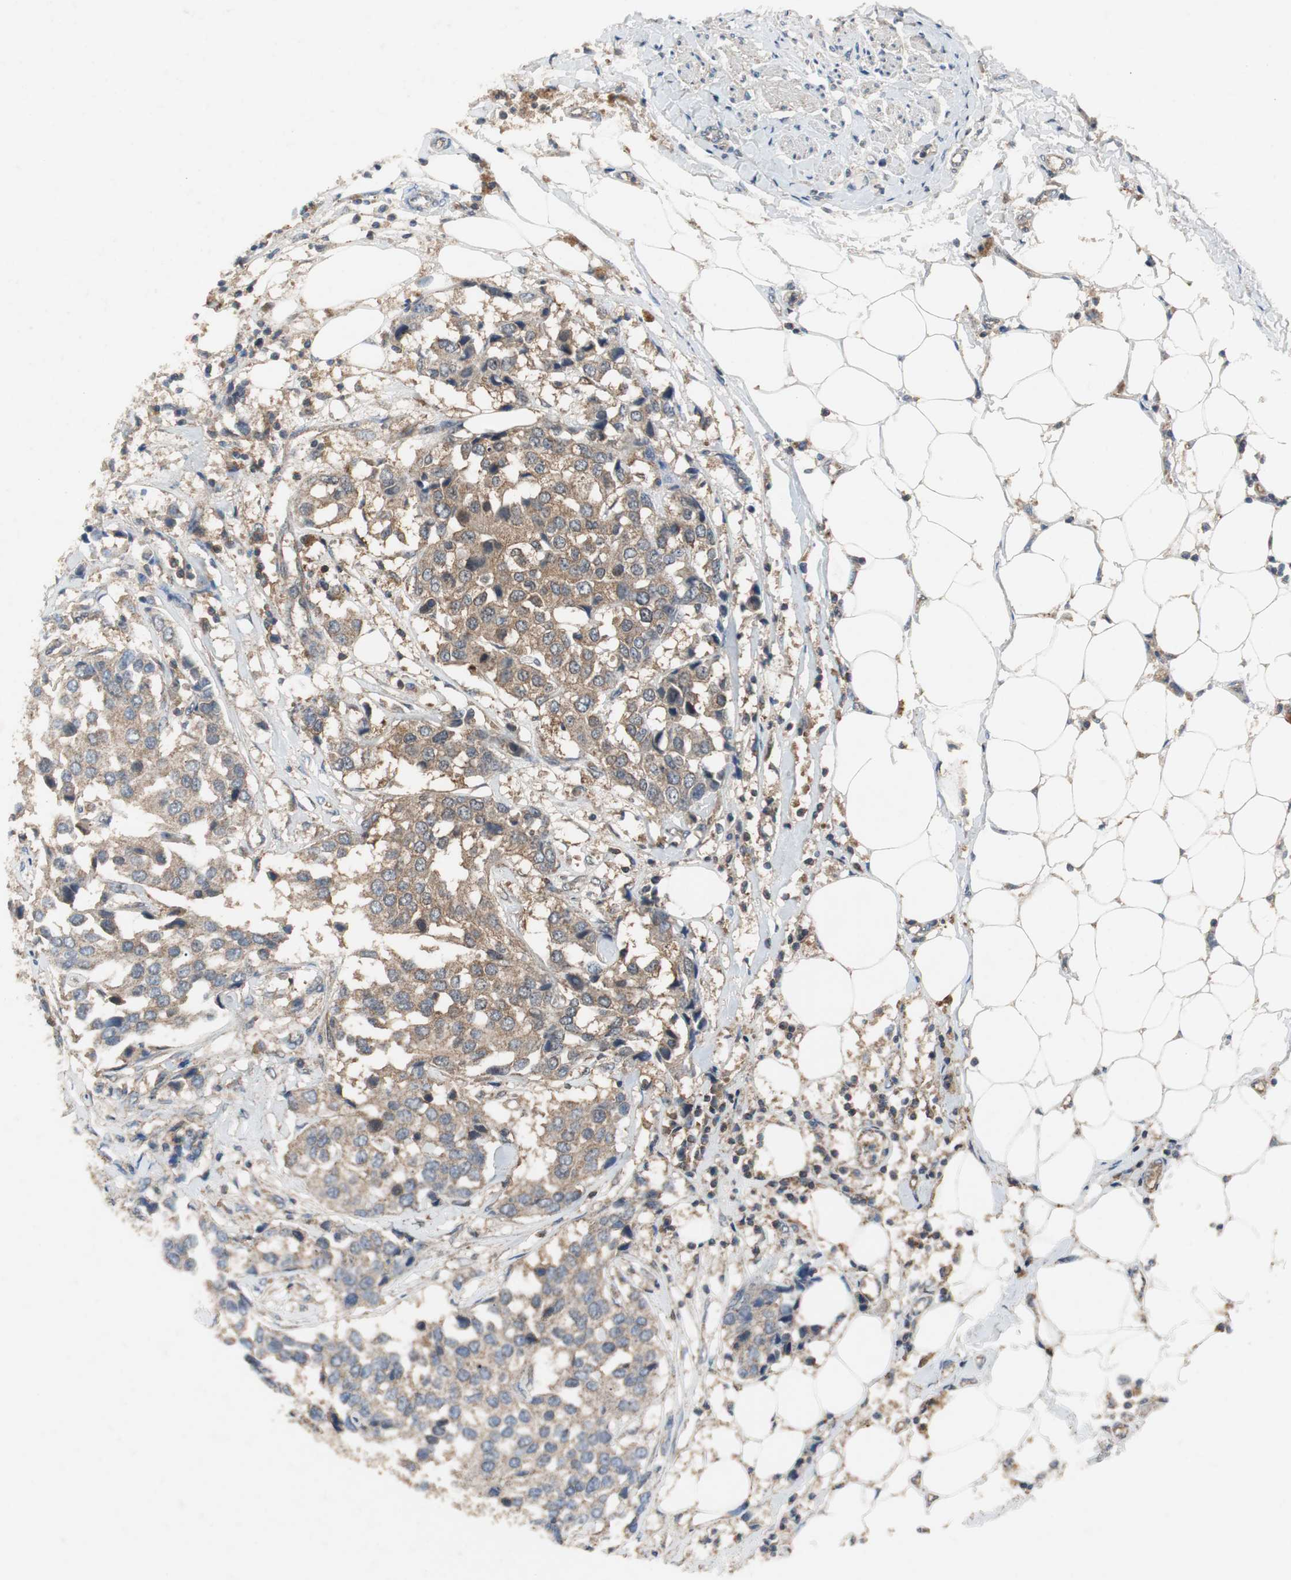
{"staining": {"intensity": "moderate", "quantity": ">75%", "location": "cytoplasmic/membranous"}, "tissue": "breast cancer", "cell_type": "Tumor cells", "image_type": "cancer", "snomed": [{"axis": "morphology", "description": "Duct carcinoma"}, {"axis": "topography", "description": "Breast"}], "caption": "High-magnification brightfield microscopy of infiltrating ductal carcinoma (breast) stained with DAB (brown) and counterstained with hematoxylin (blue). tumor cells exhibit moderate cytoplasmic/membranous positivity is seen in approximately>75% of cells. (DAB = brown stain, brightfield microscopy at high magnification).", "gene": "VBP1", "patient": {"sex": "female", "age": 80}}